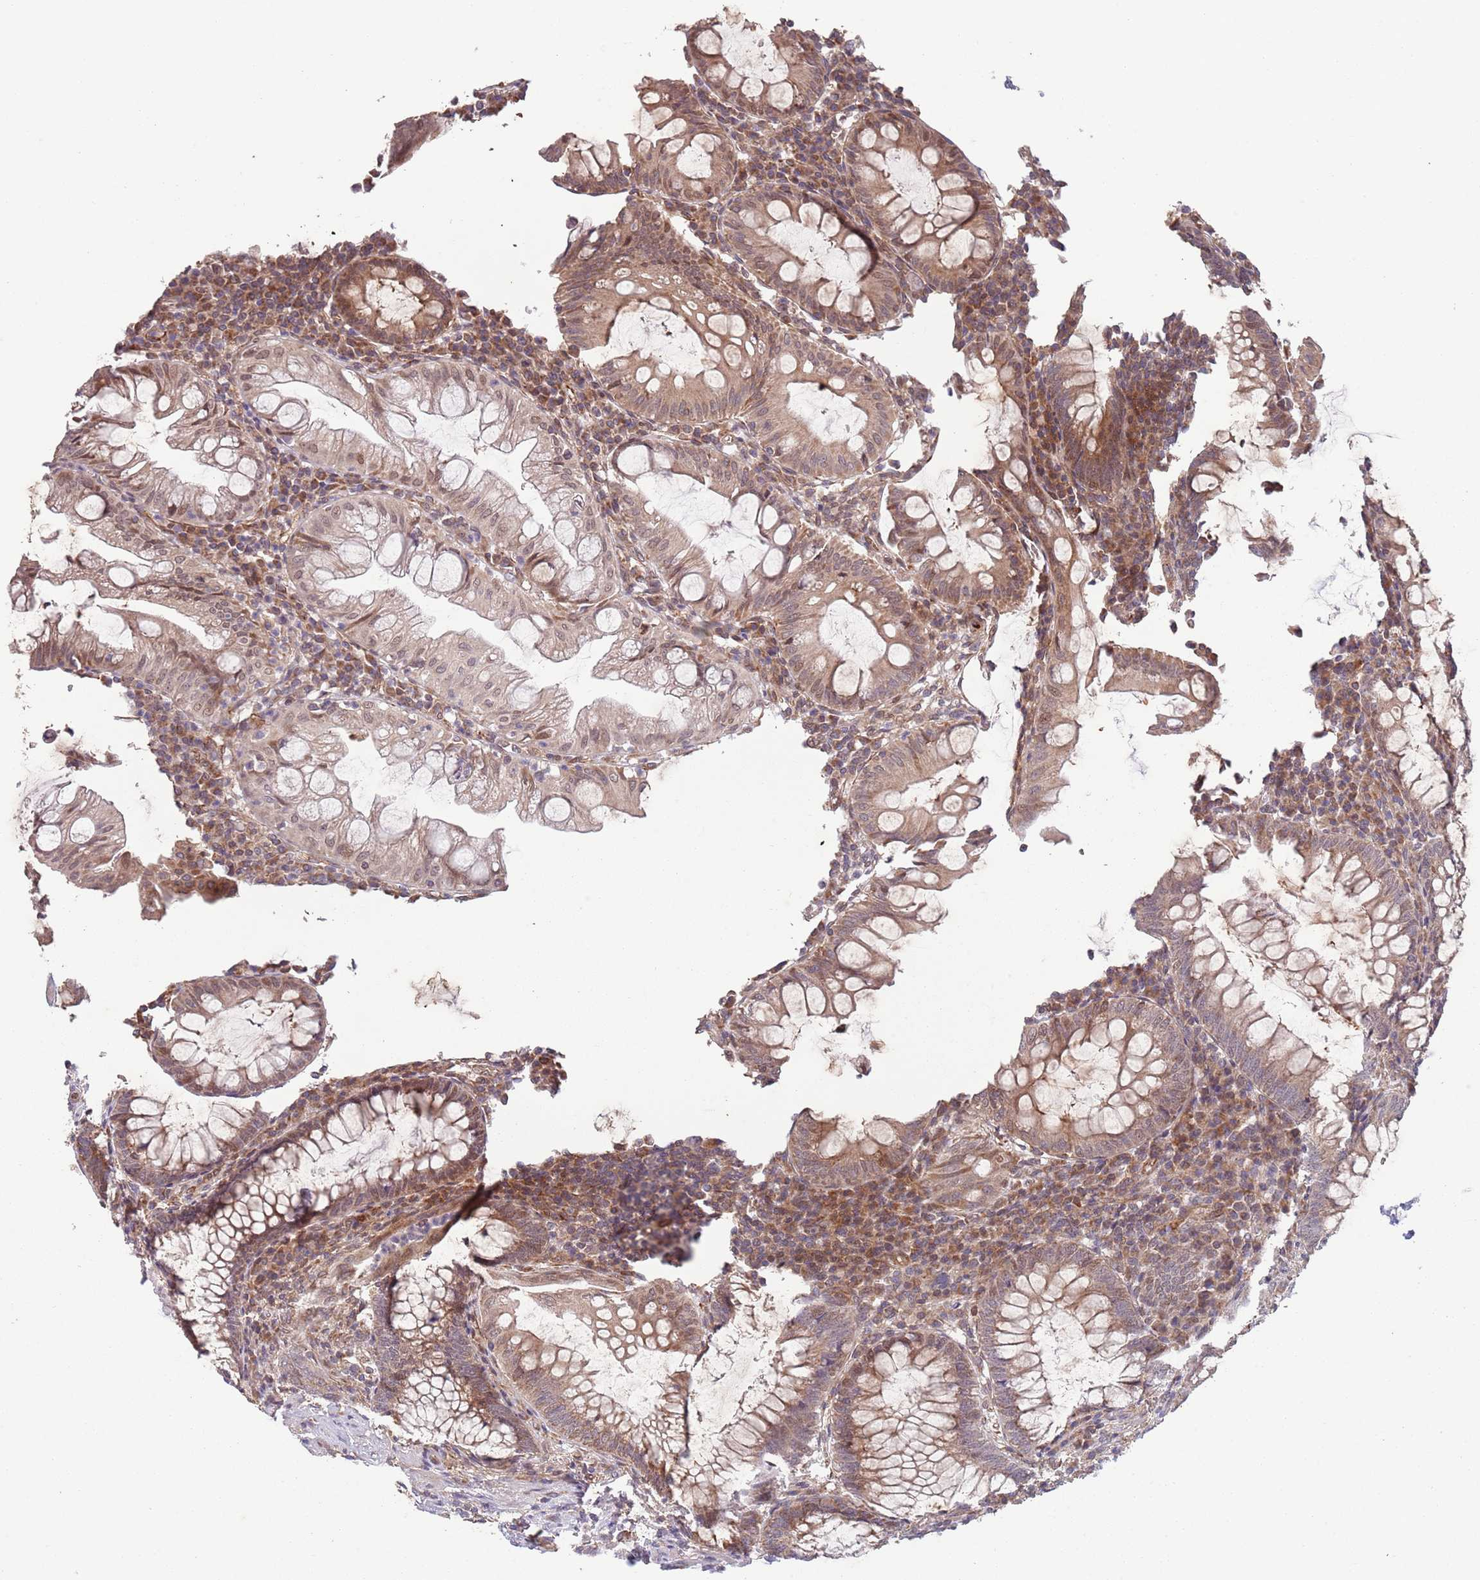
{"staining": {"intensity": "moderate", "quantity": ">75%", "location": "cytoplasmic/membranous,nuclear"}, "tissue": "appendix", "cell_type": "Glandular cells", "image_type": "normal", "snomed": [{"axis": "morphology", "description": "Normal tissue, NOS"}, {"axis": "topography", "description": "Appendix"}], "caption": "IHC (DAB (3,3'-diaminobenzidine)) staining of benign human appendix reveals moderate cytoplasmic/membranous,nuclear protein staining in about >75% of glandular cells.", "gene": "CHD9", "patient": {"sex": "male", "age": 83}}